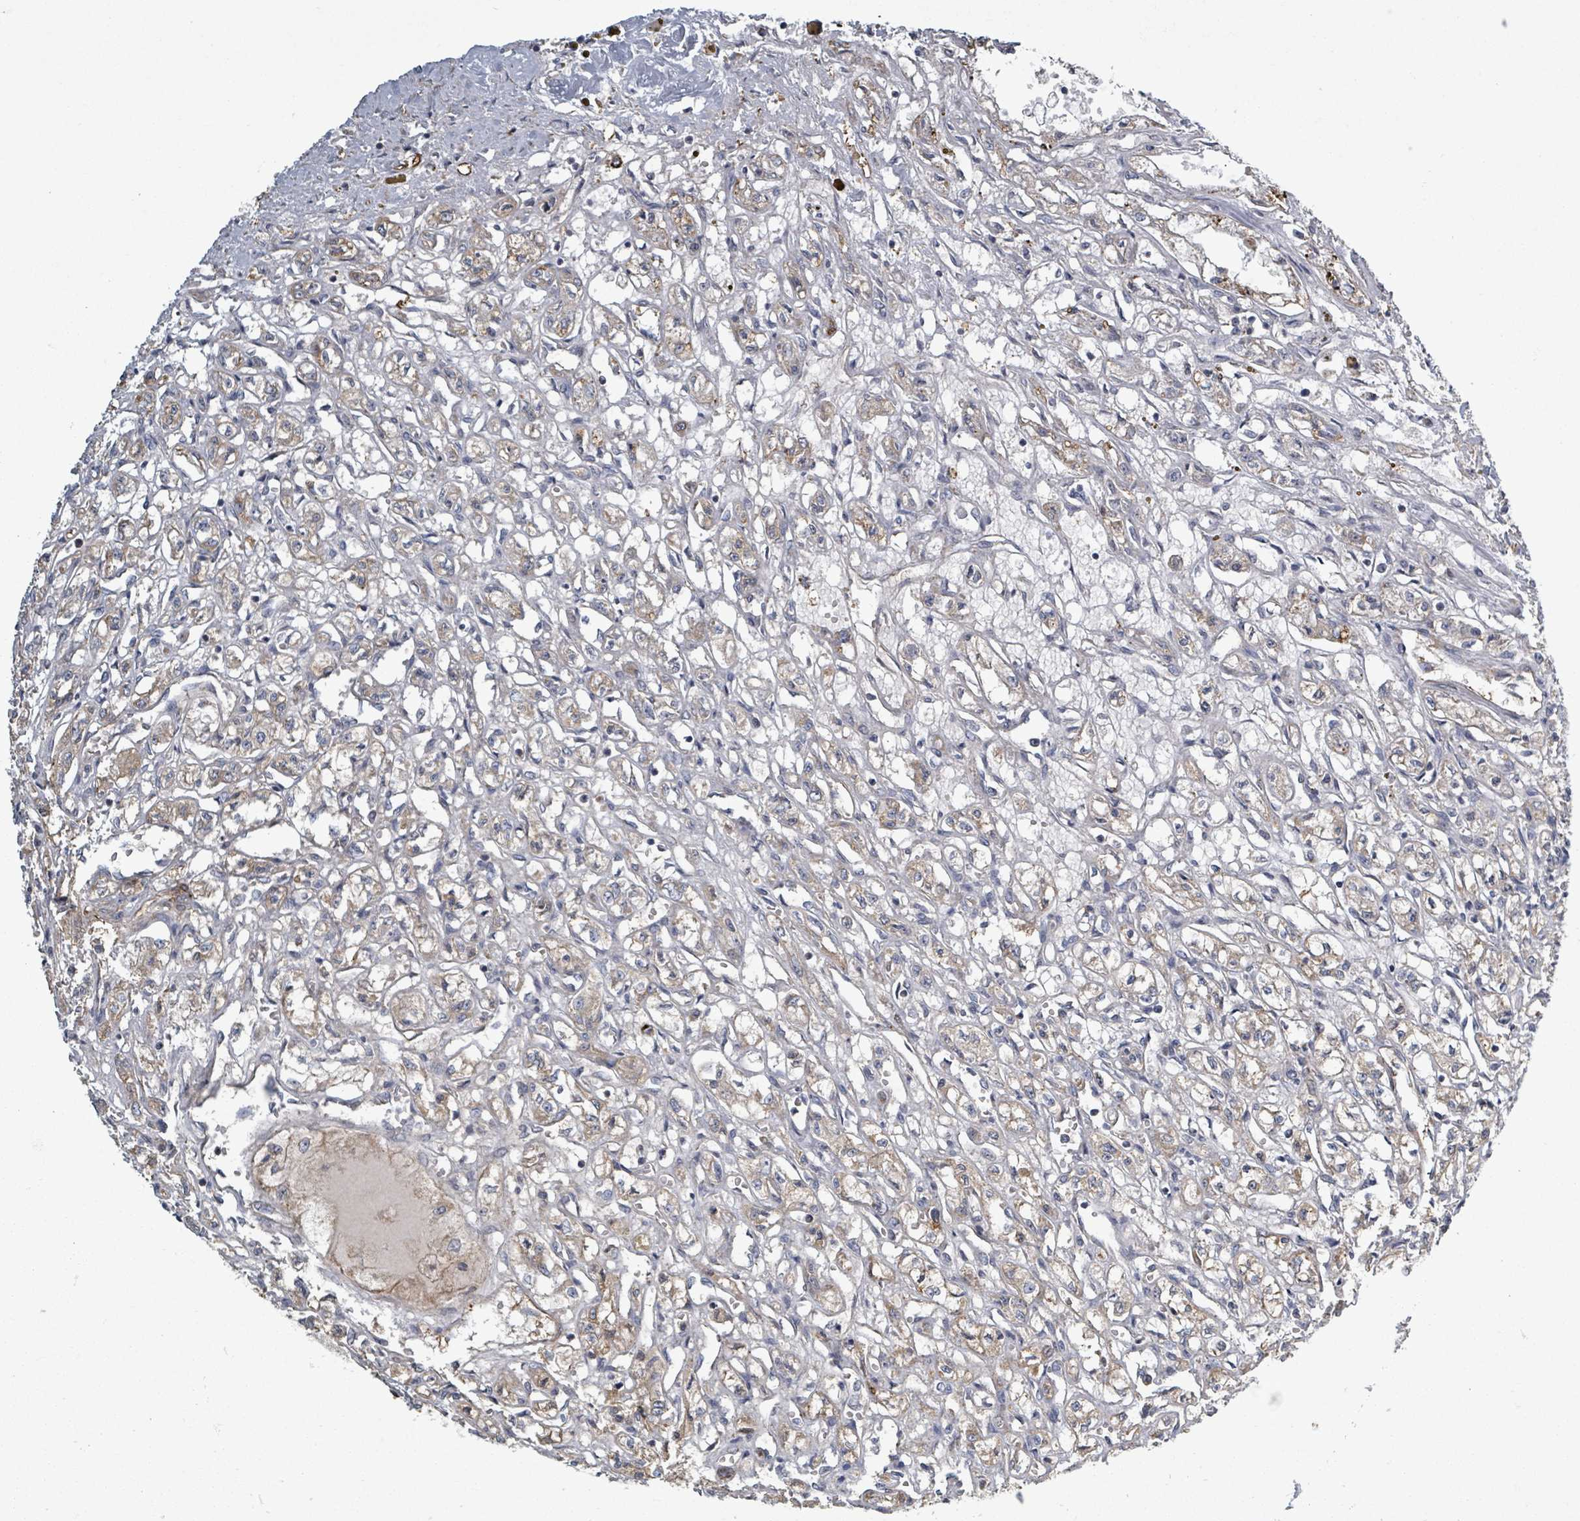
{"staining": {"intensity": "weak", "quantity": ">75%", "location": "cytoplasmic/membranous"}, "tissue": "renal cancer", "cell_type": "Tumor cells", "image_type": "cancer", "snomed": [{"axis": "morphology", "description": "Adenocarcinoma, NOS"}, {"axis": "topography", "description": "Kidney"}], "caption": "DAB (3,3'-diaminobenzidine) immunohistochemical staining of renal cancer (adenocarcinoma) shows weak cytoplasmic/membranous protein positivity in about >75% of tumor cells.", "gene": "ADCK1", "patient": {"sex": "male", "age": 56}}